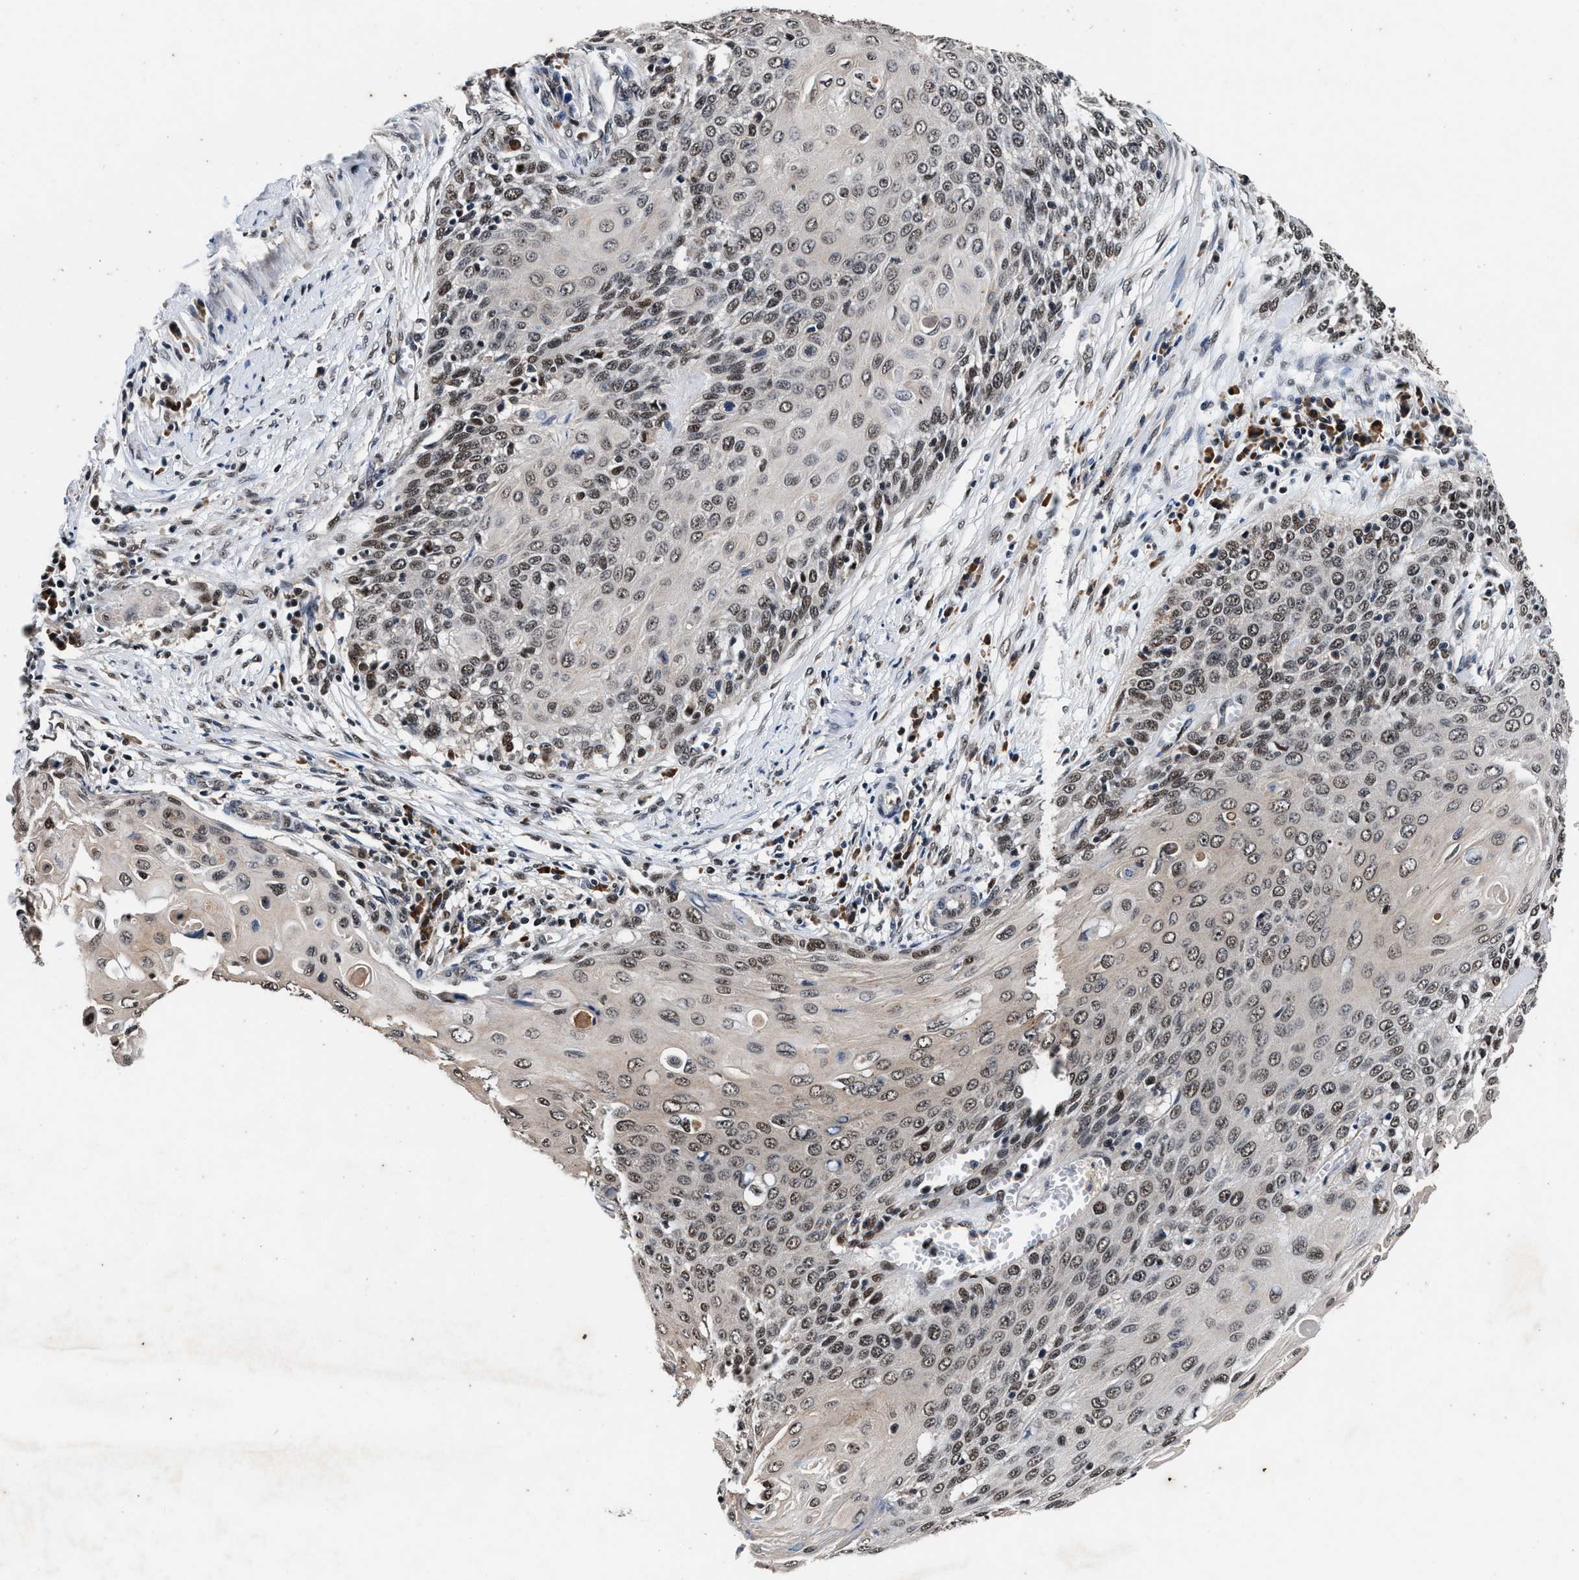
{"staining": {"intensity": "moderate", "quantity": ">75%", "location": "nuclear"}, "tissue": "cervical cancer", "cell_type": "Tumor cells", "image_type": "cancer", "snomed": [{"axis": "morphology", "description": "Squamous cell carcinoma, NOS"}, {"axis": "topography", "description": "Cervix"}], "caption": "About >75% of tumor cells in human cervical squamous cell carcinoma display moderate nuclear protein staining as visualized by brown immunohistochemical staining.", "gene": "USP16", "patient": {"sex": "female", "age": 39}}